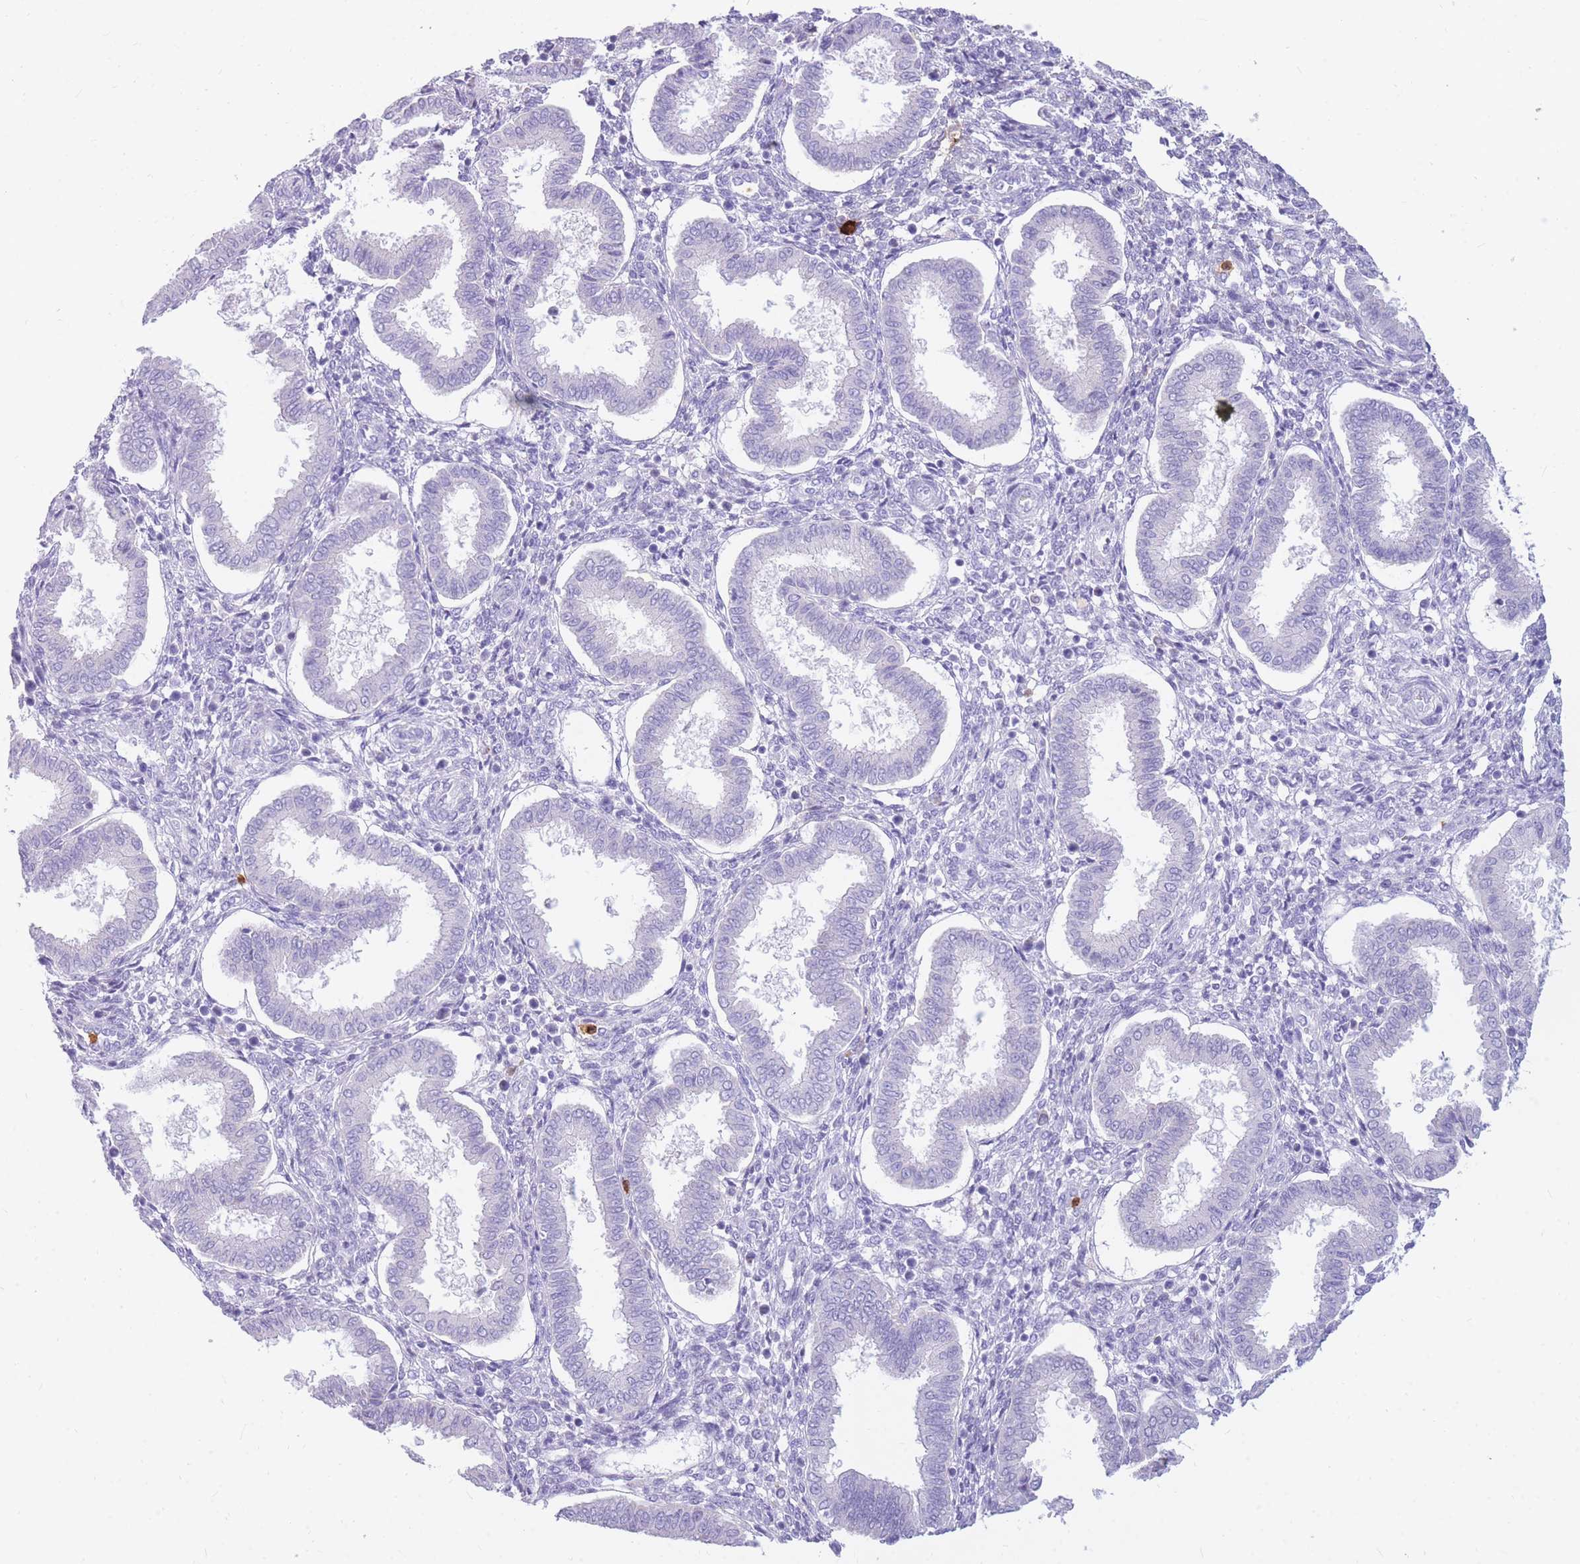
{"staining": {"intensity": "negative", "quantity": "none", "location": "none"}, "tissue": "endometrium", "cell_type": "Cells in endometrial stroma", "image_type": "normal", "snomed": [{"axis": "morphology", "description": "Normal tissue, NOS"}, {"axis": "topography", "description": "Endometrium"}], "caption": "Cells in endometrial stroma are negative for protein expression in unremarkable human endometrium. Brightfield microscopy of immunohistochemistry stained with DAB (brown) and hematoxylin (blue), captured at high magnification.", "gene": "TPSAB1", "patient": {"sex": "female", "age": 24}}